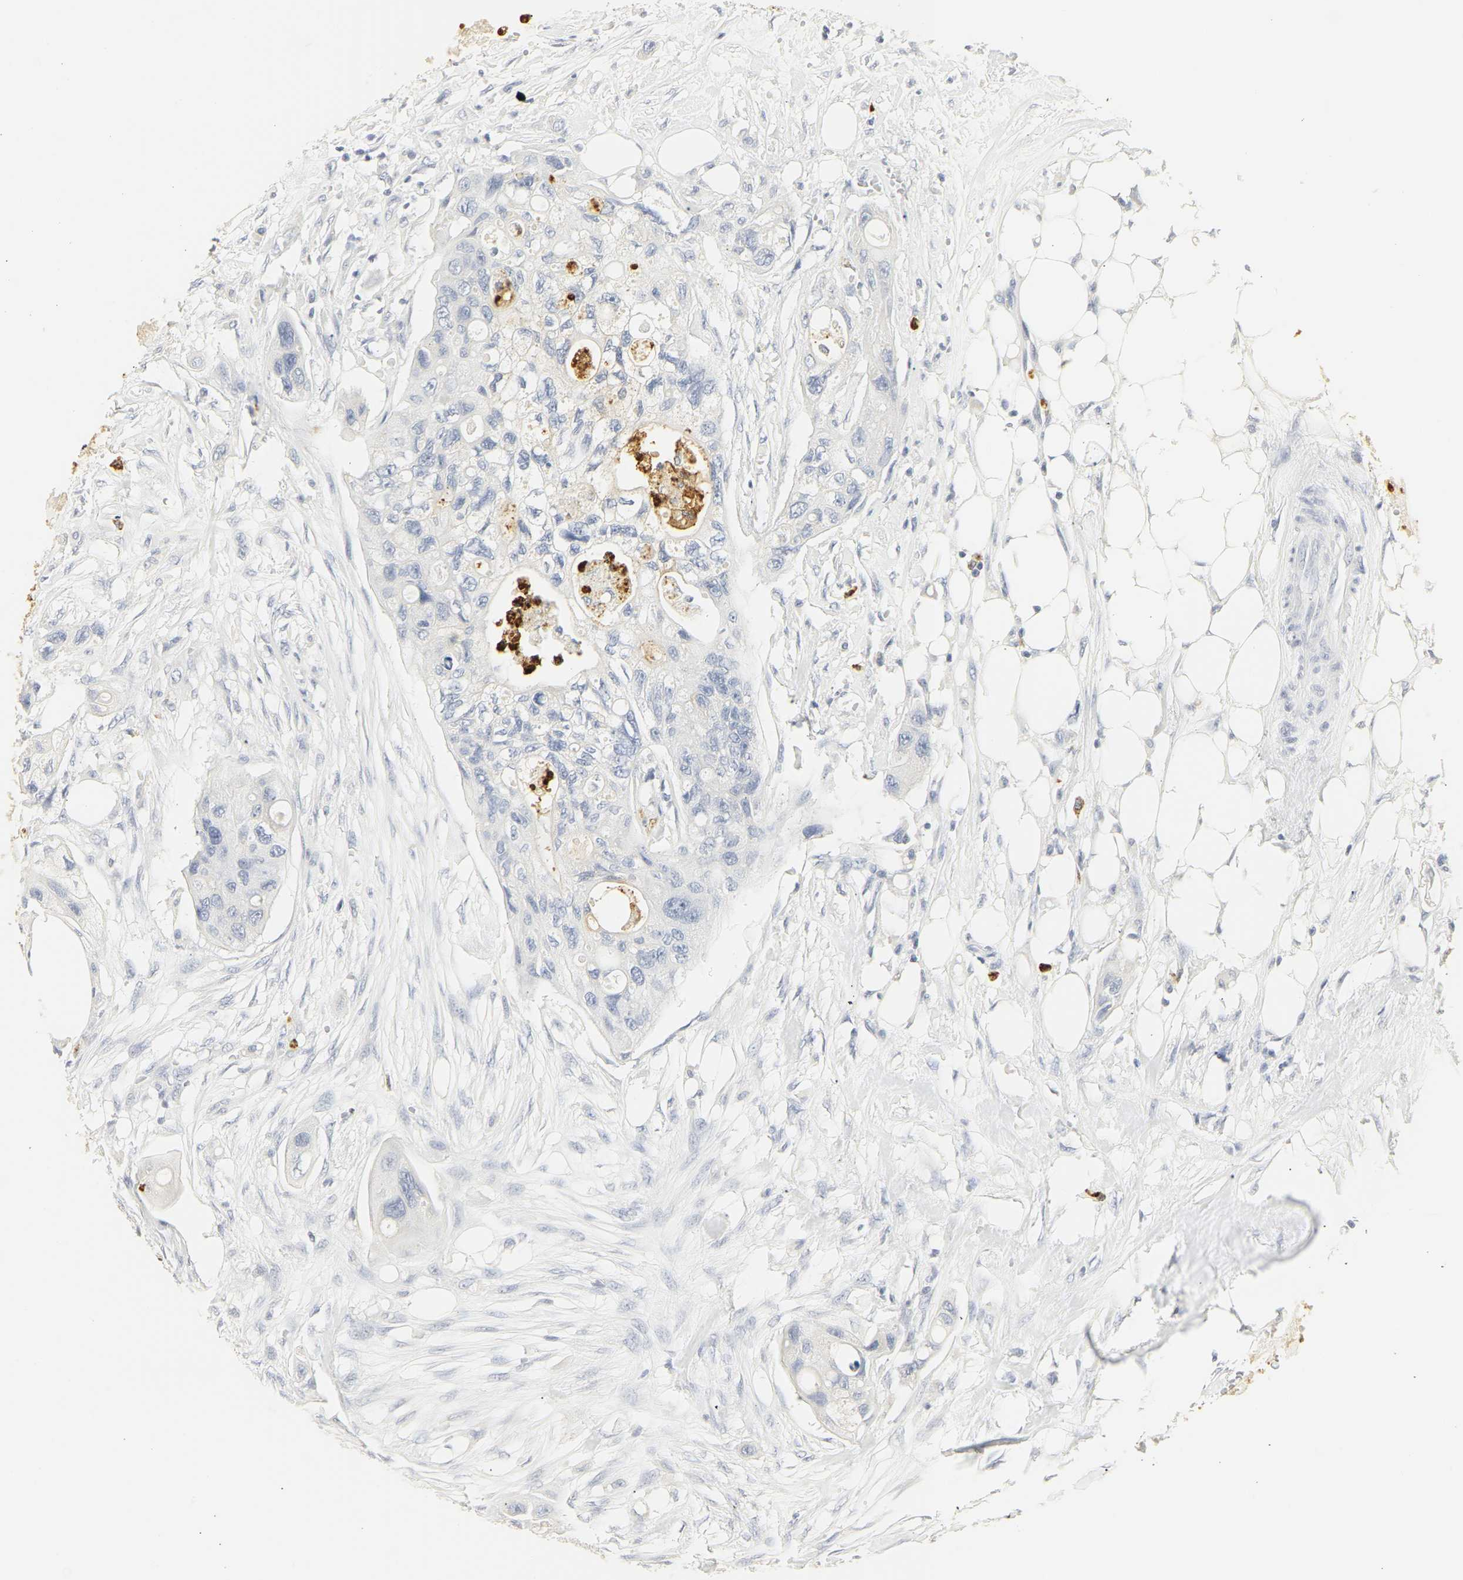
{"staining": {"intensity": "negative", "quantity": "none", "location": "none"}, "tissue": "colorectal cancer", "cell_type": "Tumor cells", "image_type": "cancer", "snomed": [{"axis": "morphology", "description": "Adenocarcinoma, NOS"}, {"axis": "topography", "description": "Colon"}], "caption": "A photomicrograph of colorectal adenocarcinoma stained for a protein demonstrates no brown staining in tumor cells. (Stains: DAB IHC with hematoxylin counter stain, Microscopy: brightfield microscopy at high magnification).", "gene": "MPO", "patient": {"sex": "female", "age": 57}}